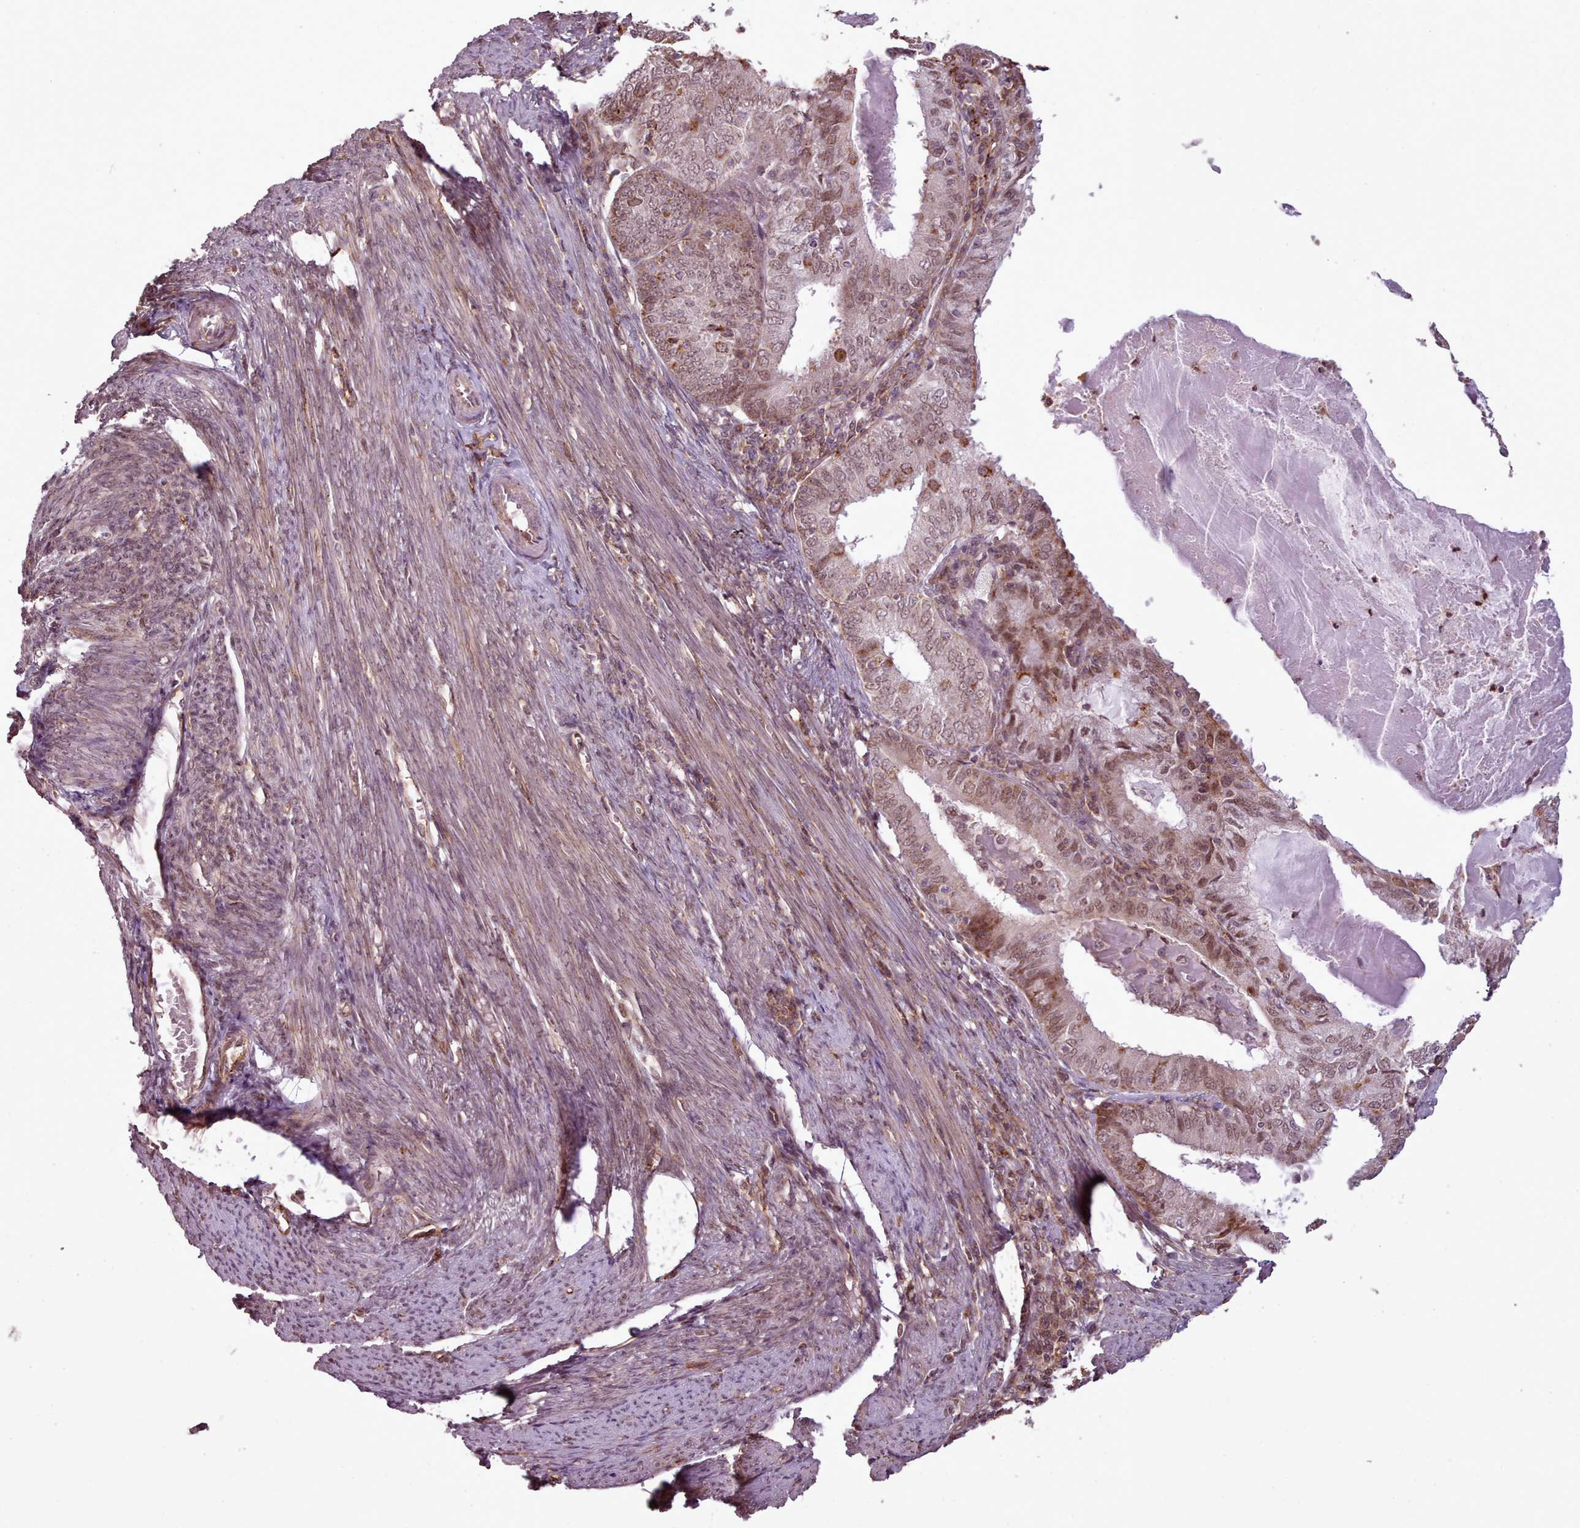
{"staining": {"intensity": "moderate", "quantity": ">75%", "location": "nuclear"}, "tissue": "endometrial cancer", "cell_type": "Tumor cells", "image_type": "cancer", "snomed": [{"axis": "morphology", "description": "Adenocarcinoma, NOS"}, {"axis": "topography", "description": "Endometrium"}], "caption": "This is an image of IHC staining of endometrial cancer, which shows moderate positivity in the nuclear of tumor cells.", "gene": "ZMYM4", "patient": {"sex": "female", "age": 57}}